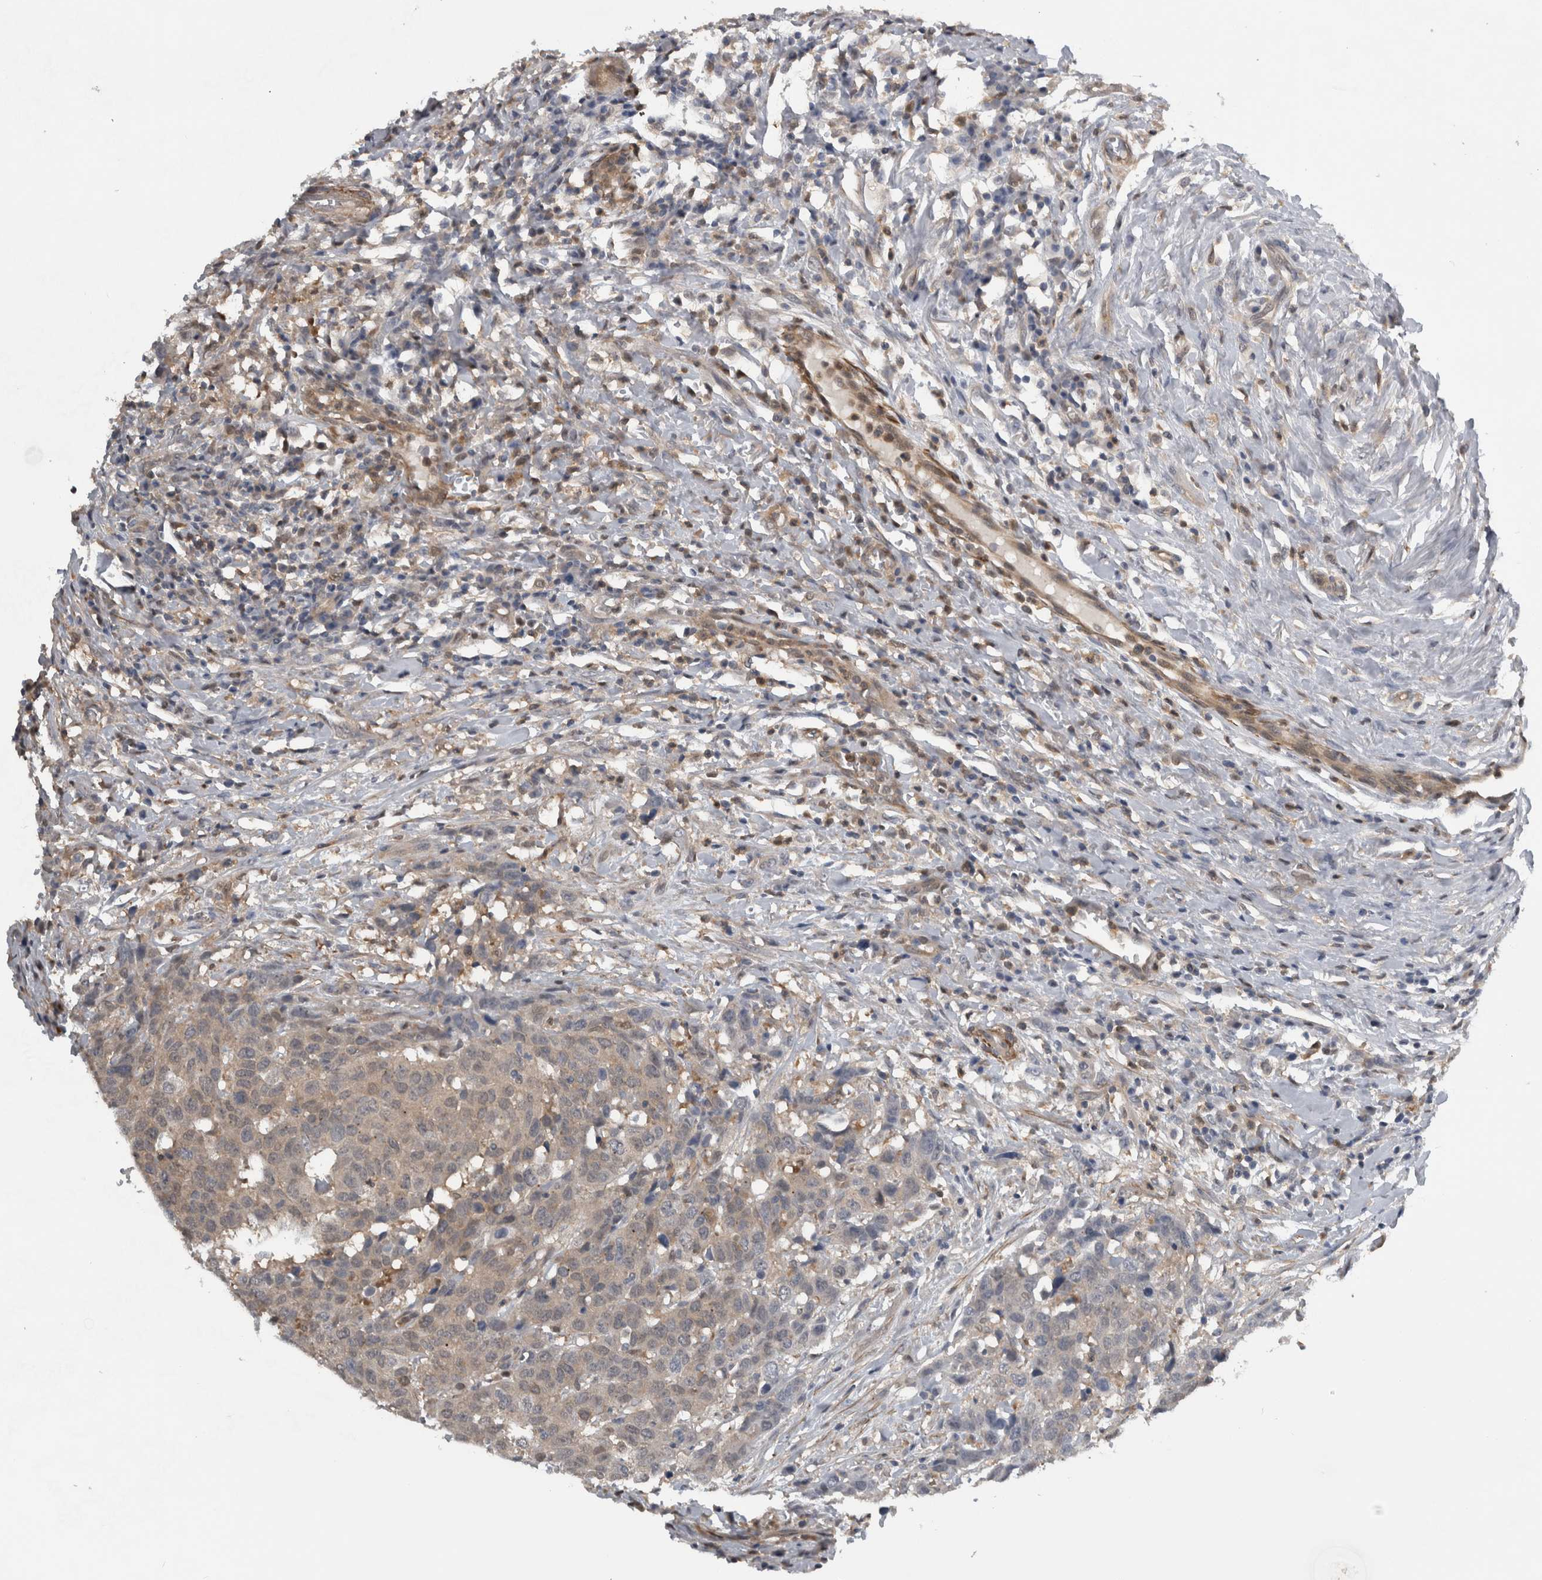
{"staining": {"intensity": "weak", "quantity": "<25%", "location": "cytoplasmic/membranous"}, "tissue": "head and neck cancer", "cell_type": "Tumor cells", "image_type": "cancer", "snomed": [{"axis": "morphology", "description": "Squamous cell carcinoma, NOS"}, {"axis": "topography", "description": "Head-Neck"}], "caption": "Immunohistochemical staining of head and neck cancer shows no significant staining in tumor cells. Brightfield microscopy of immunohistochemistry stained with DAB (3,3'-diaminobenzidine) (brown) and hematoxylin (blue), captured at high magnification.", "gene": "NAPRT", "patient": {"sex": "male", "age": 66}}